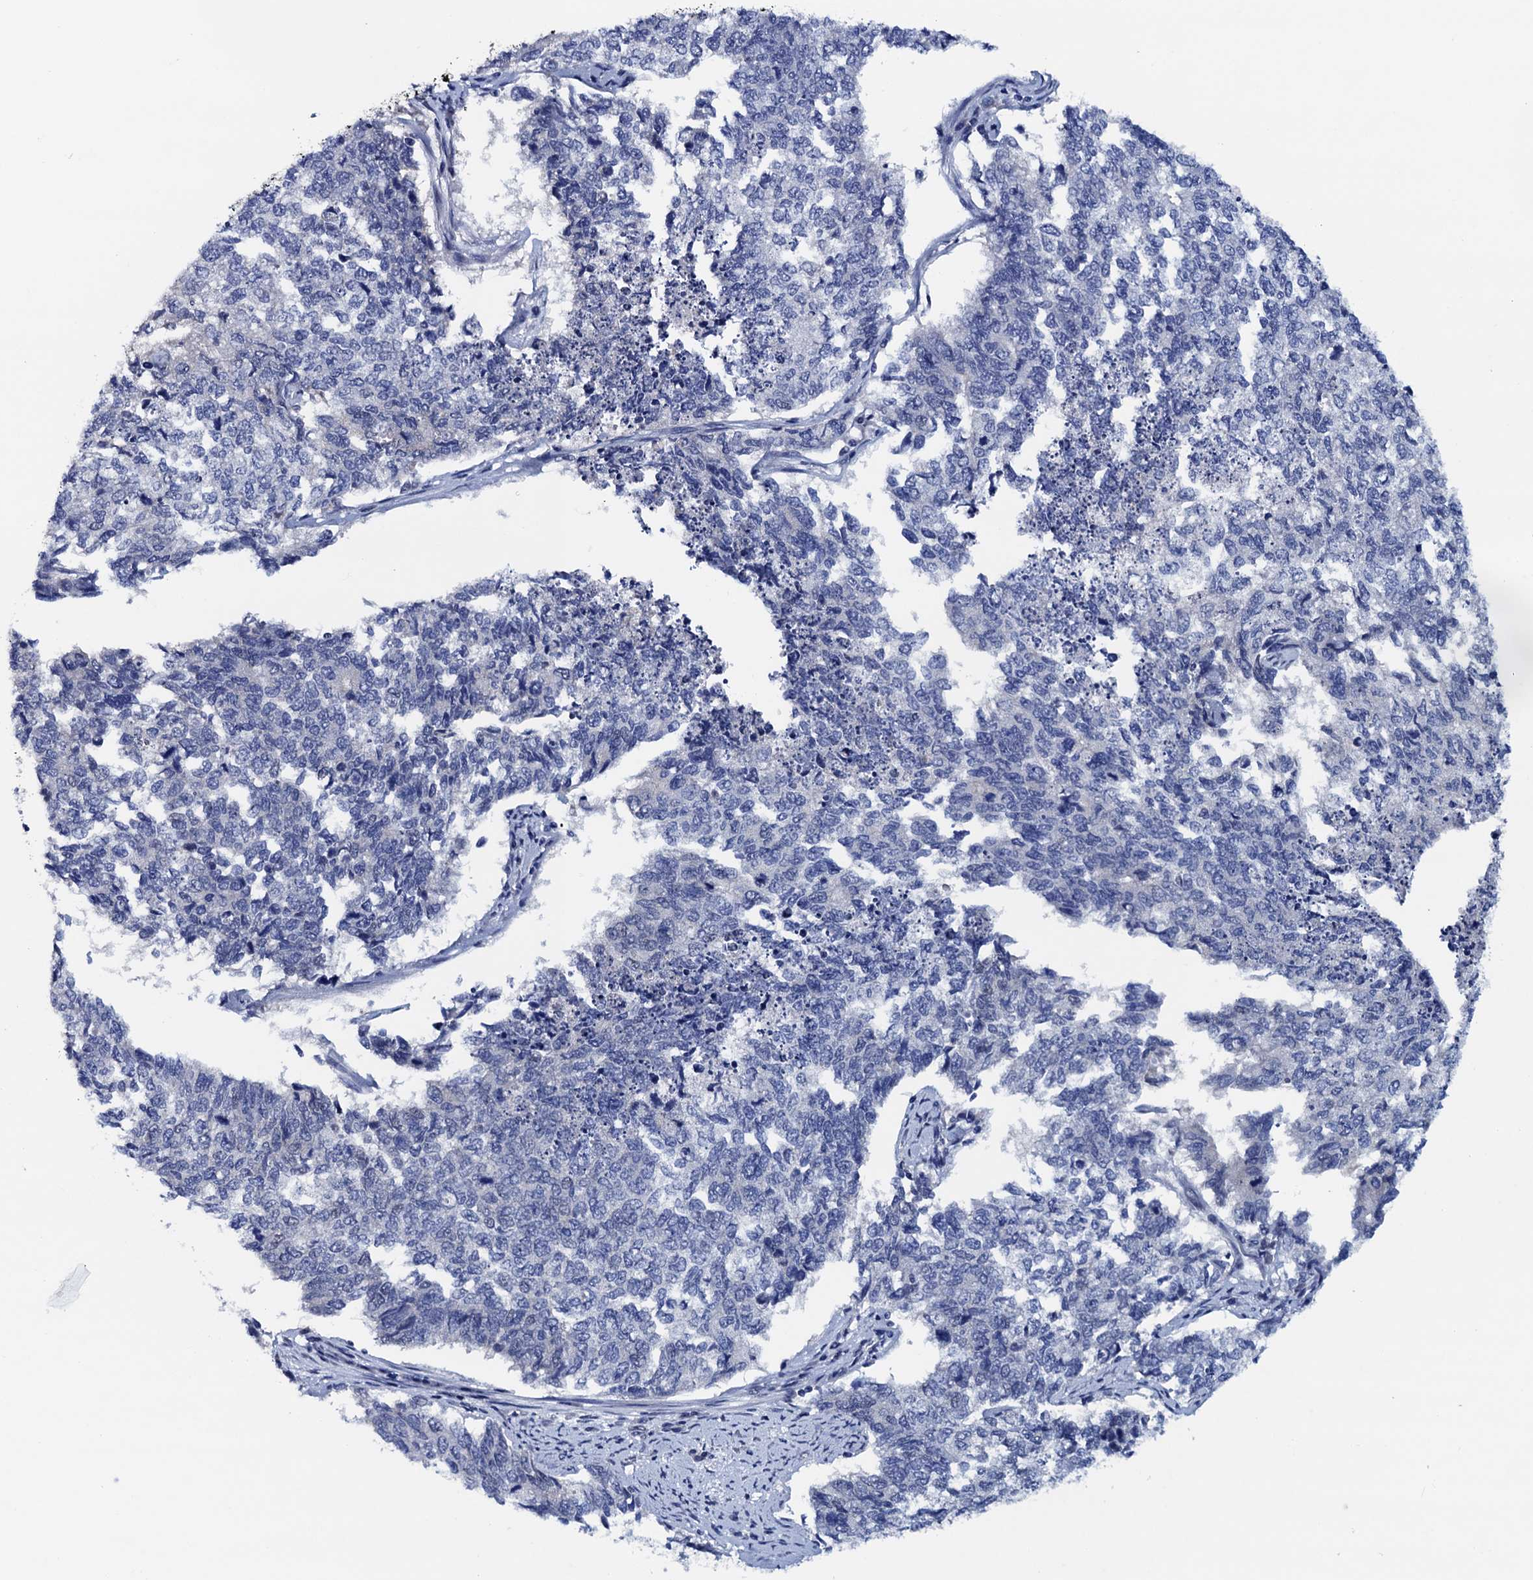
{"staining": {"intensity": "negative", "quantity": "none", "location": "none"}, "tissue": "cervical cancer", "cell_type": "Tumor cells", "image_type": "cancer", "snomed": [{"axis": "morphology", "description": "Squamous cell carcinoma, NOS"}, {"axis": "topography", "description": "Cervix"}], "caption": "This is an immunohistochemistry (IHC) micrograph of cervical cancer. There is no positivity in tumor cells.", "gene": "FNBP4", "patient": {"sex": "female", "age": 63}}